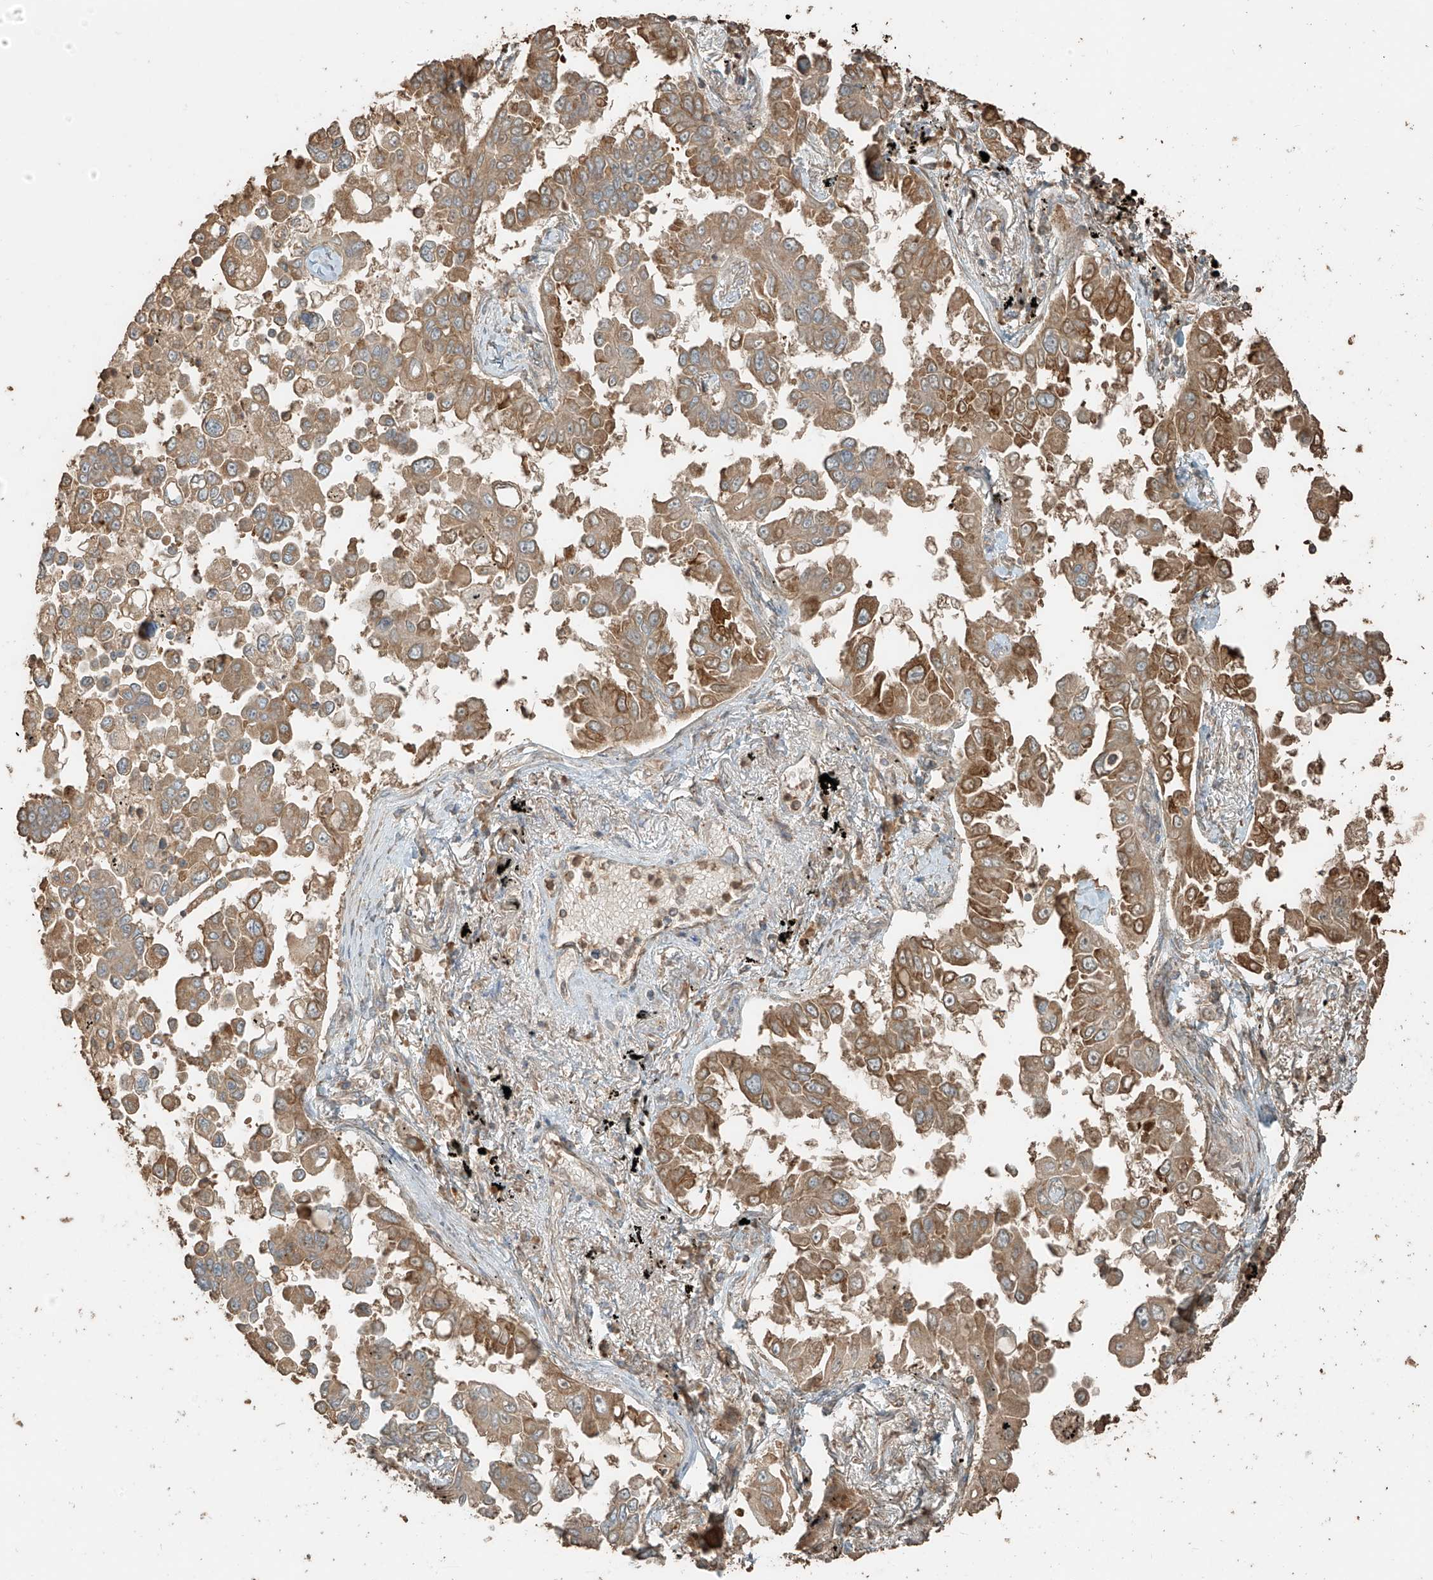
{"staining": {"intensity": "moderate", "quantity": ">75%", "location": "cytoplasmic/membranous"}, "tissue": "lung cancer", "cell_type": "Tumor cells", "image_type": "cancer", "snomed": [{"axis": "morphology", "description": "Adenocarcinoma, NOS"}, {"axis": "topography", "description": "Lung"}], "caption": "The micrograph shows immunohistochemical staining of lung cancer (adenocarcinoma). There is moderate cytoplasmic/membranous staining is appreciated in about >75% of tumor cells.", "gene": "RFTN2", "patient": {"sex": "female", "age": 67}}